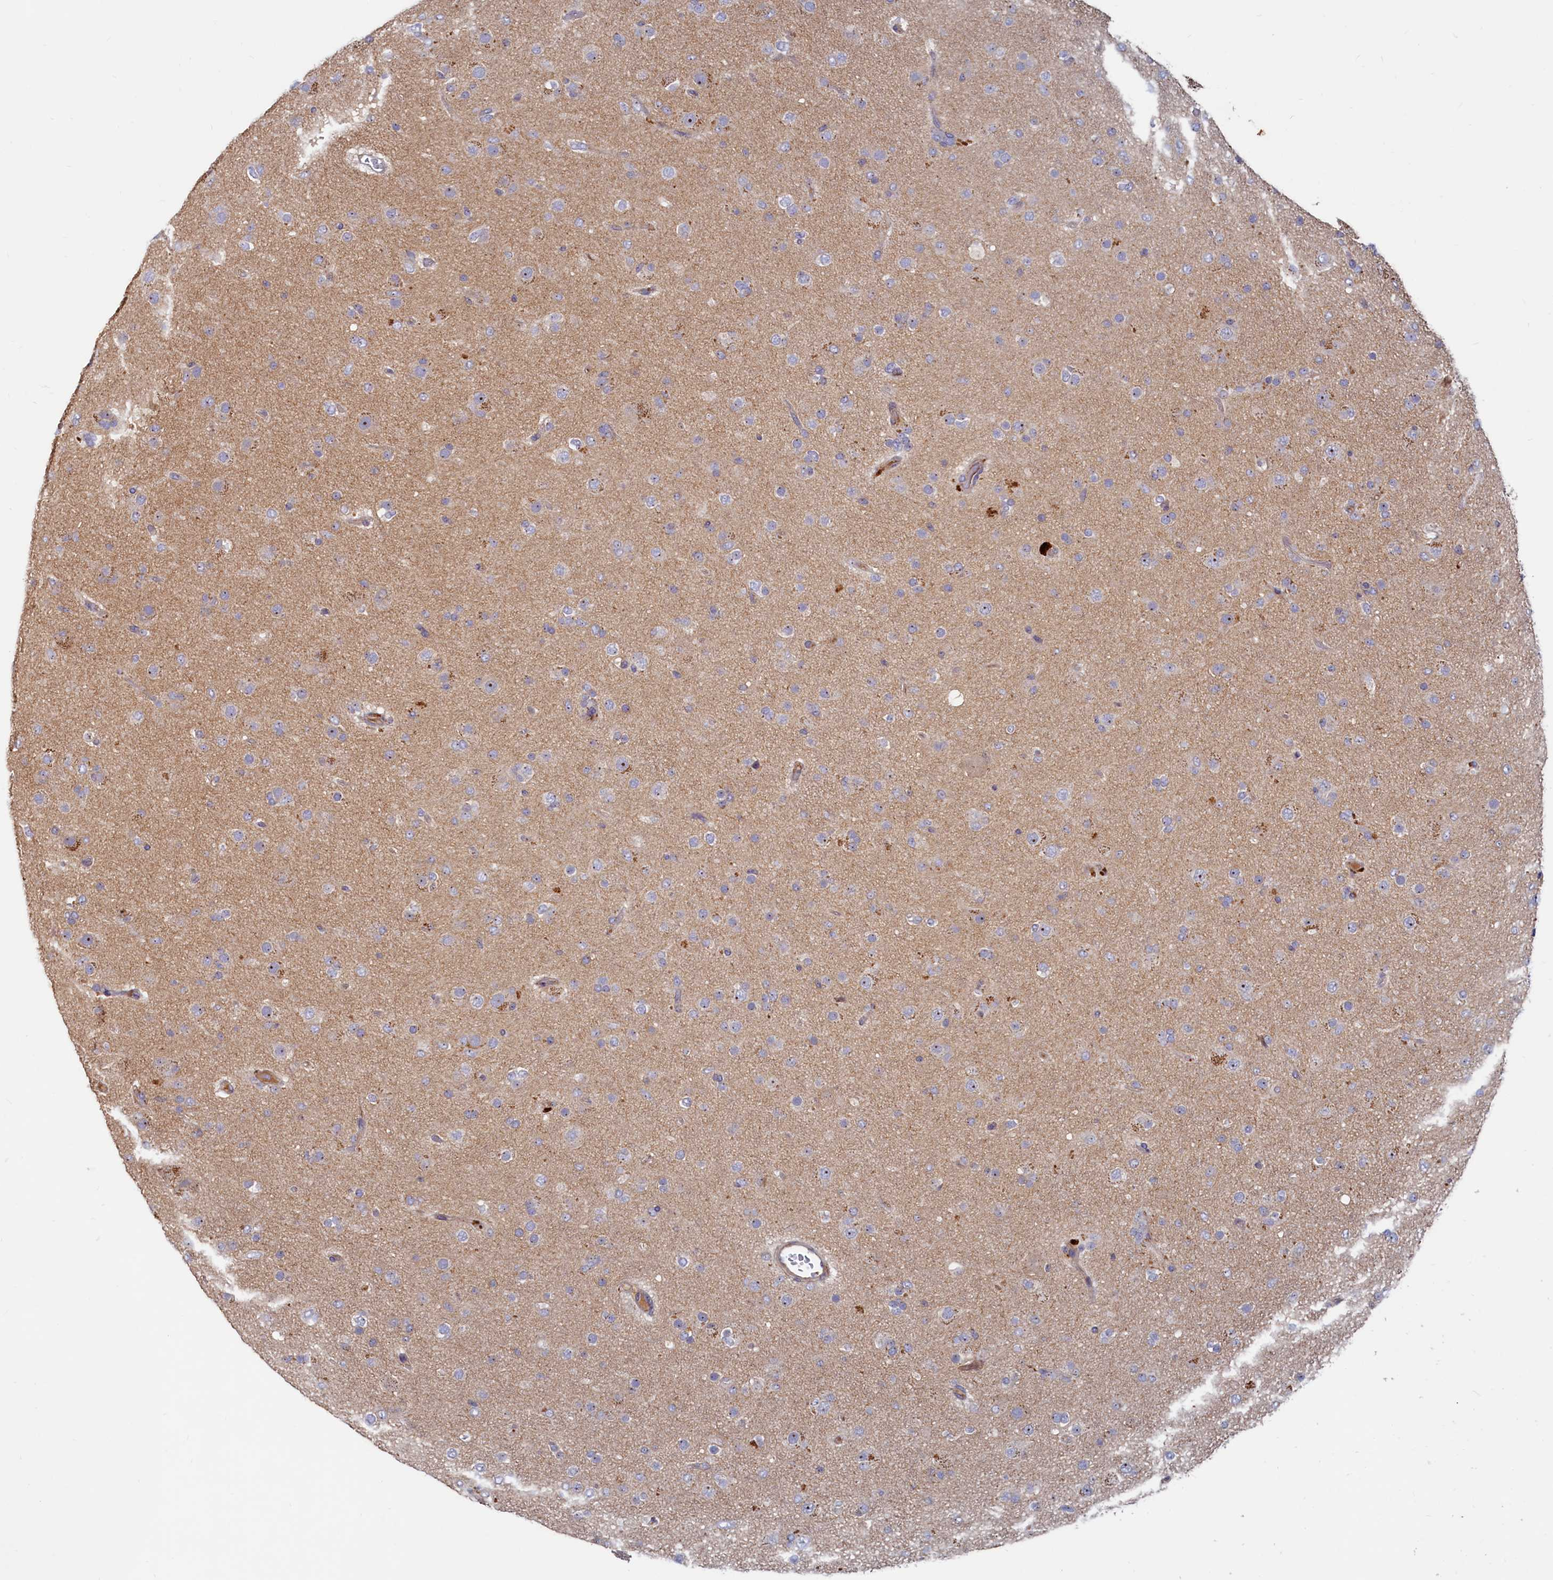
{"staining": {"intensity": "negative", "quantity": "none", "location": "none"}, "tissue": "glioma", "cell_type": "Tumor cells", "image_type": "cancer", "snomed": [{"axis": "morphology", "description": "Glioma, malignant, Low grade"}, {"axis": "topography", "description": "Brain"}], "caption": "Protein analysis of low-grade glioma (malignant) reveals no significant expression in tumor cells.", "gene": "RGS7BP", "patient": {"sex": "male", "age": 65}}